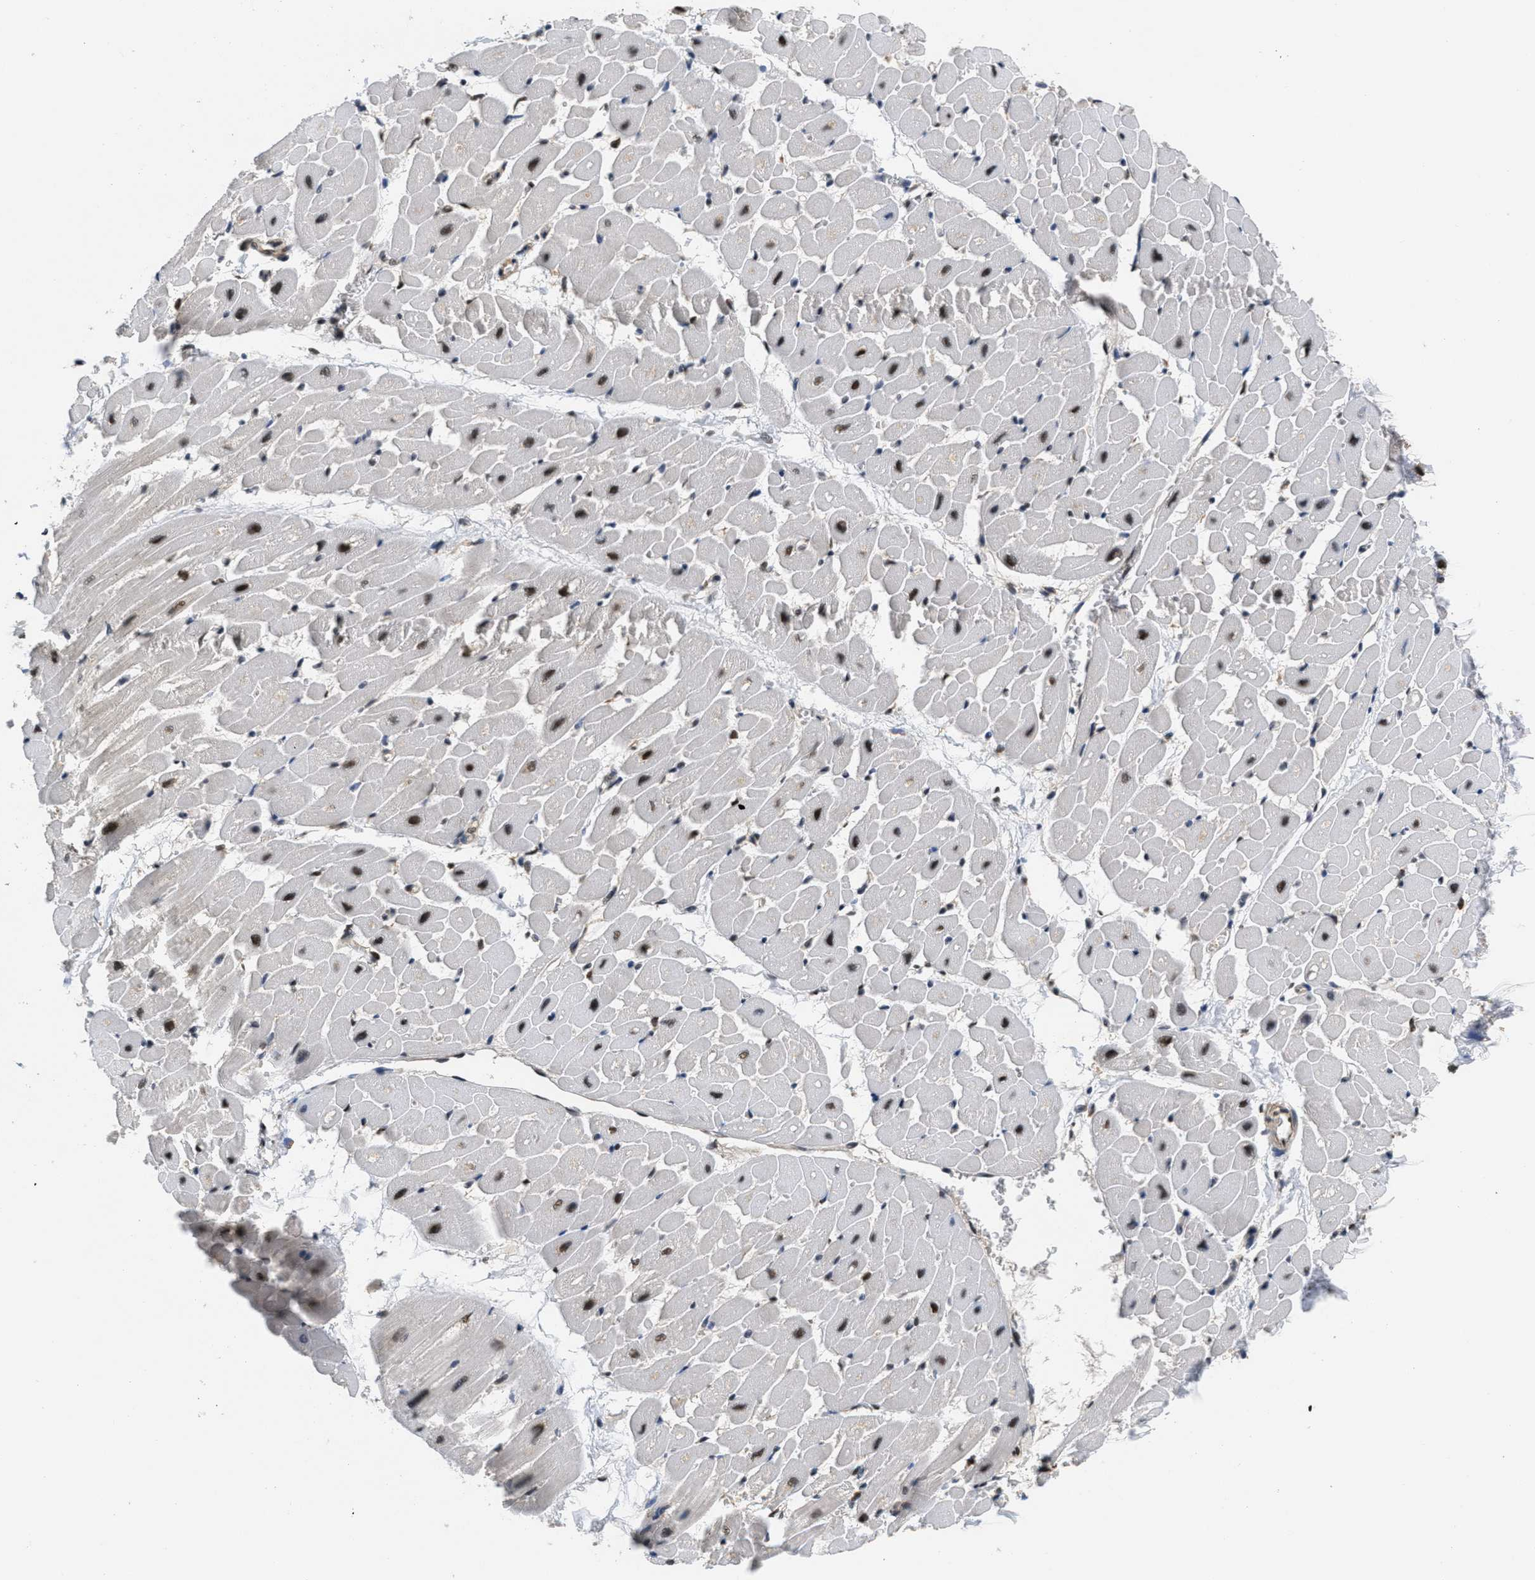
{"staining": {"intensity": "moderate", "quantity": "25%-75%", "location": "cytoplasmic/membranous,nuclear"}, "tissue": "heart muscle", "cell_type": "Cardiomyocytes", "image_type": "normal", "snomed": [{"axis": "morphology", "description": "Normal tissue, NOS"}, {"axis": "topography", "description": "Heart"}], "caption": "The immunohistochemical stain shows moderate cytoplasmic/membranous,nuclear positivity in cardiomyocytes of benign heart muscle.", "gene": "CUL4B", "patient": {"sex": "male", "age": 45}}